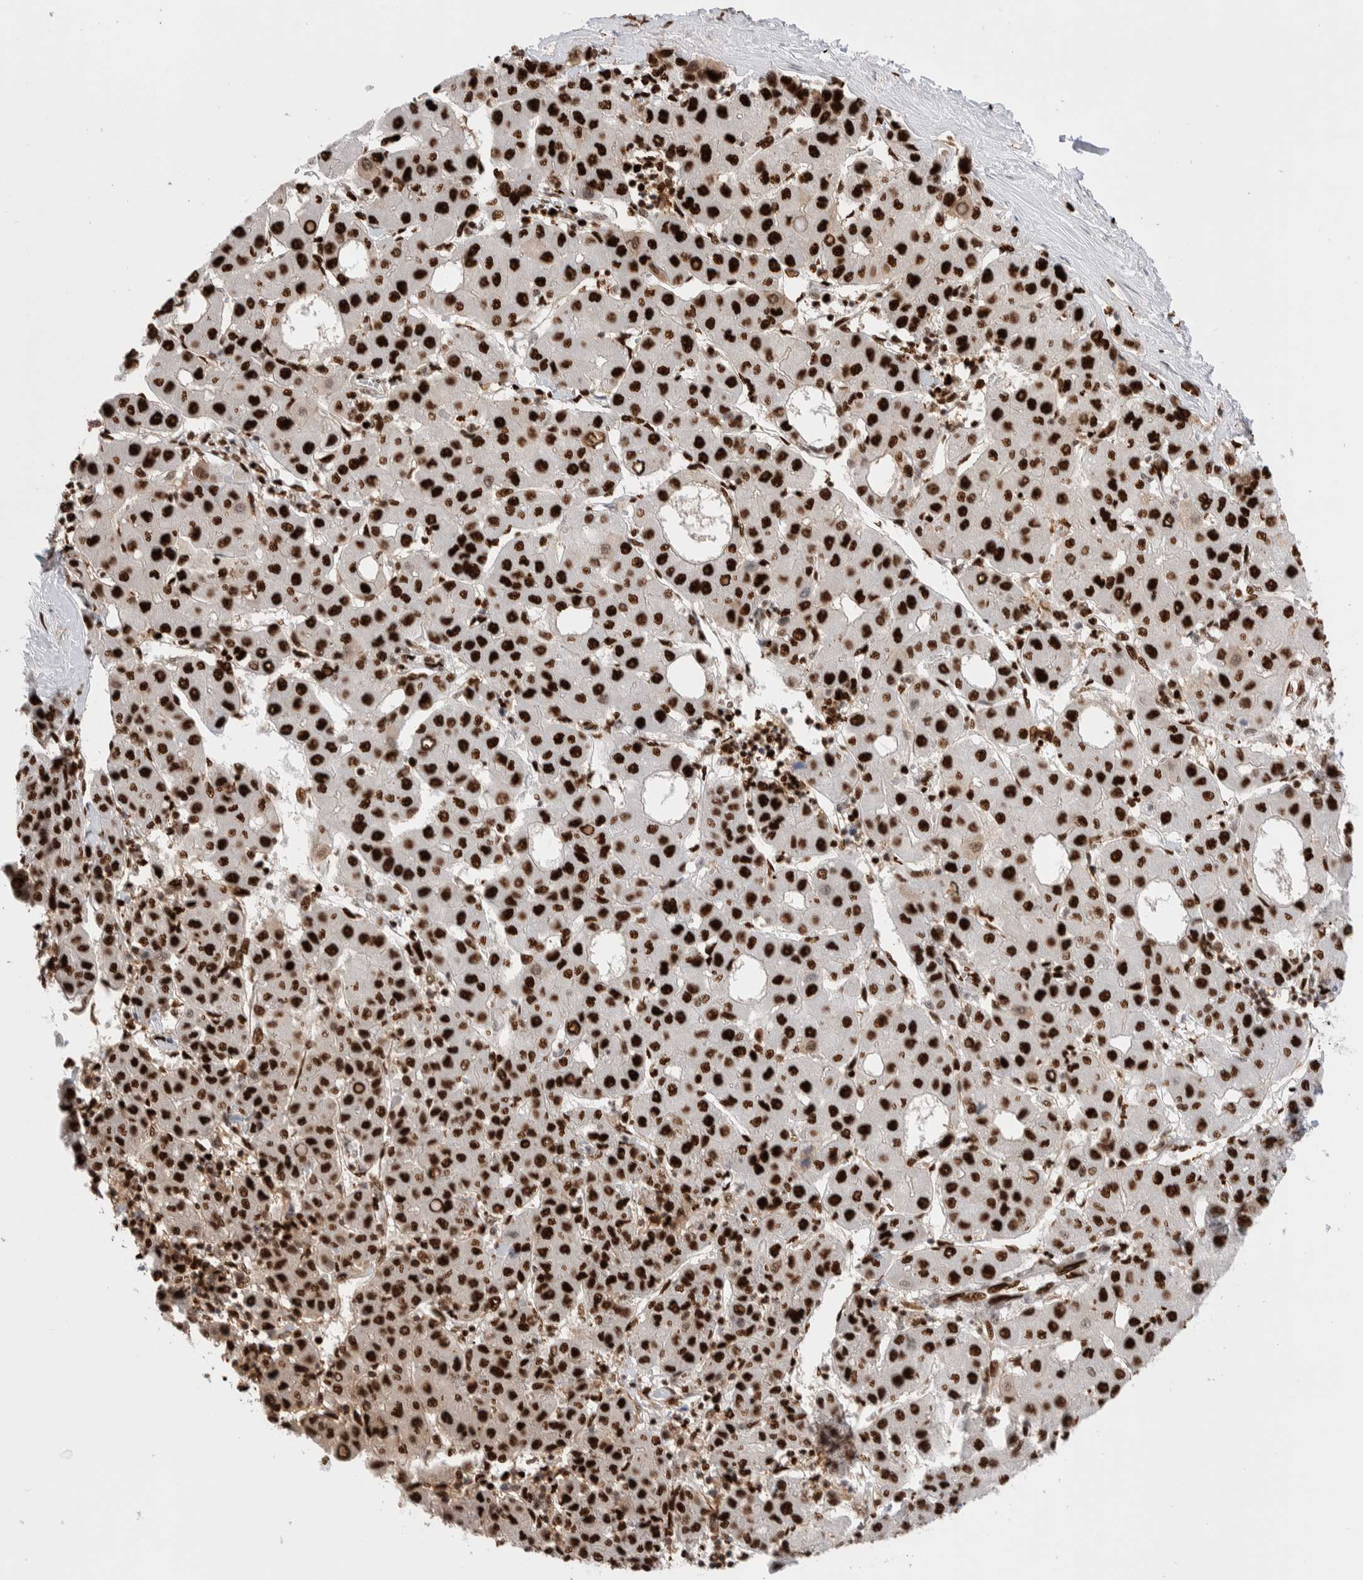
{"staining": {"intensity": "strong", "quantity": ">75%", "location": "nuclear"}, "tissue": "liver cancer", "cell_type": "Tumor cells", "image_type": "cancer", "snomed": [{"axis": "morphology", "description": "Carcinoma, Hepatocellular, NOS"}, {"axis": "topography", "description": "Liver"}], "caption": "Protein expression analysis of human liver cancer (hepatocellular carcinoma) reveals strong nuclear positivity in approximately >75% of tumor cells.", "gene": "RNASEK-C17orf49", "patient": {"sex": "male", "age": 65}}